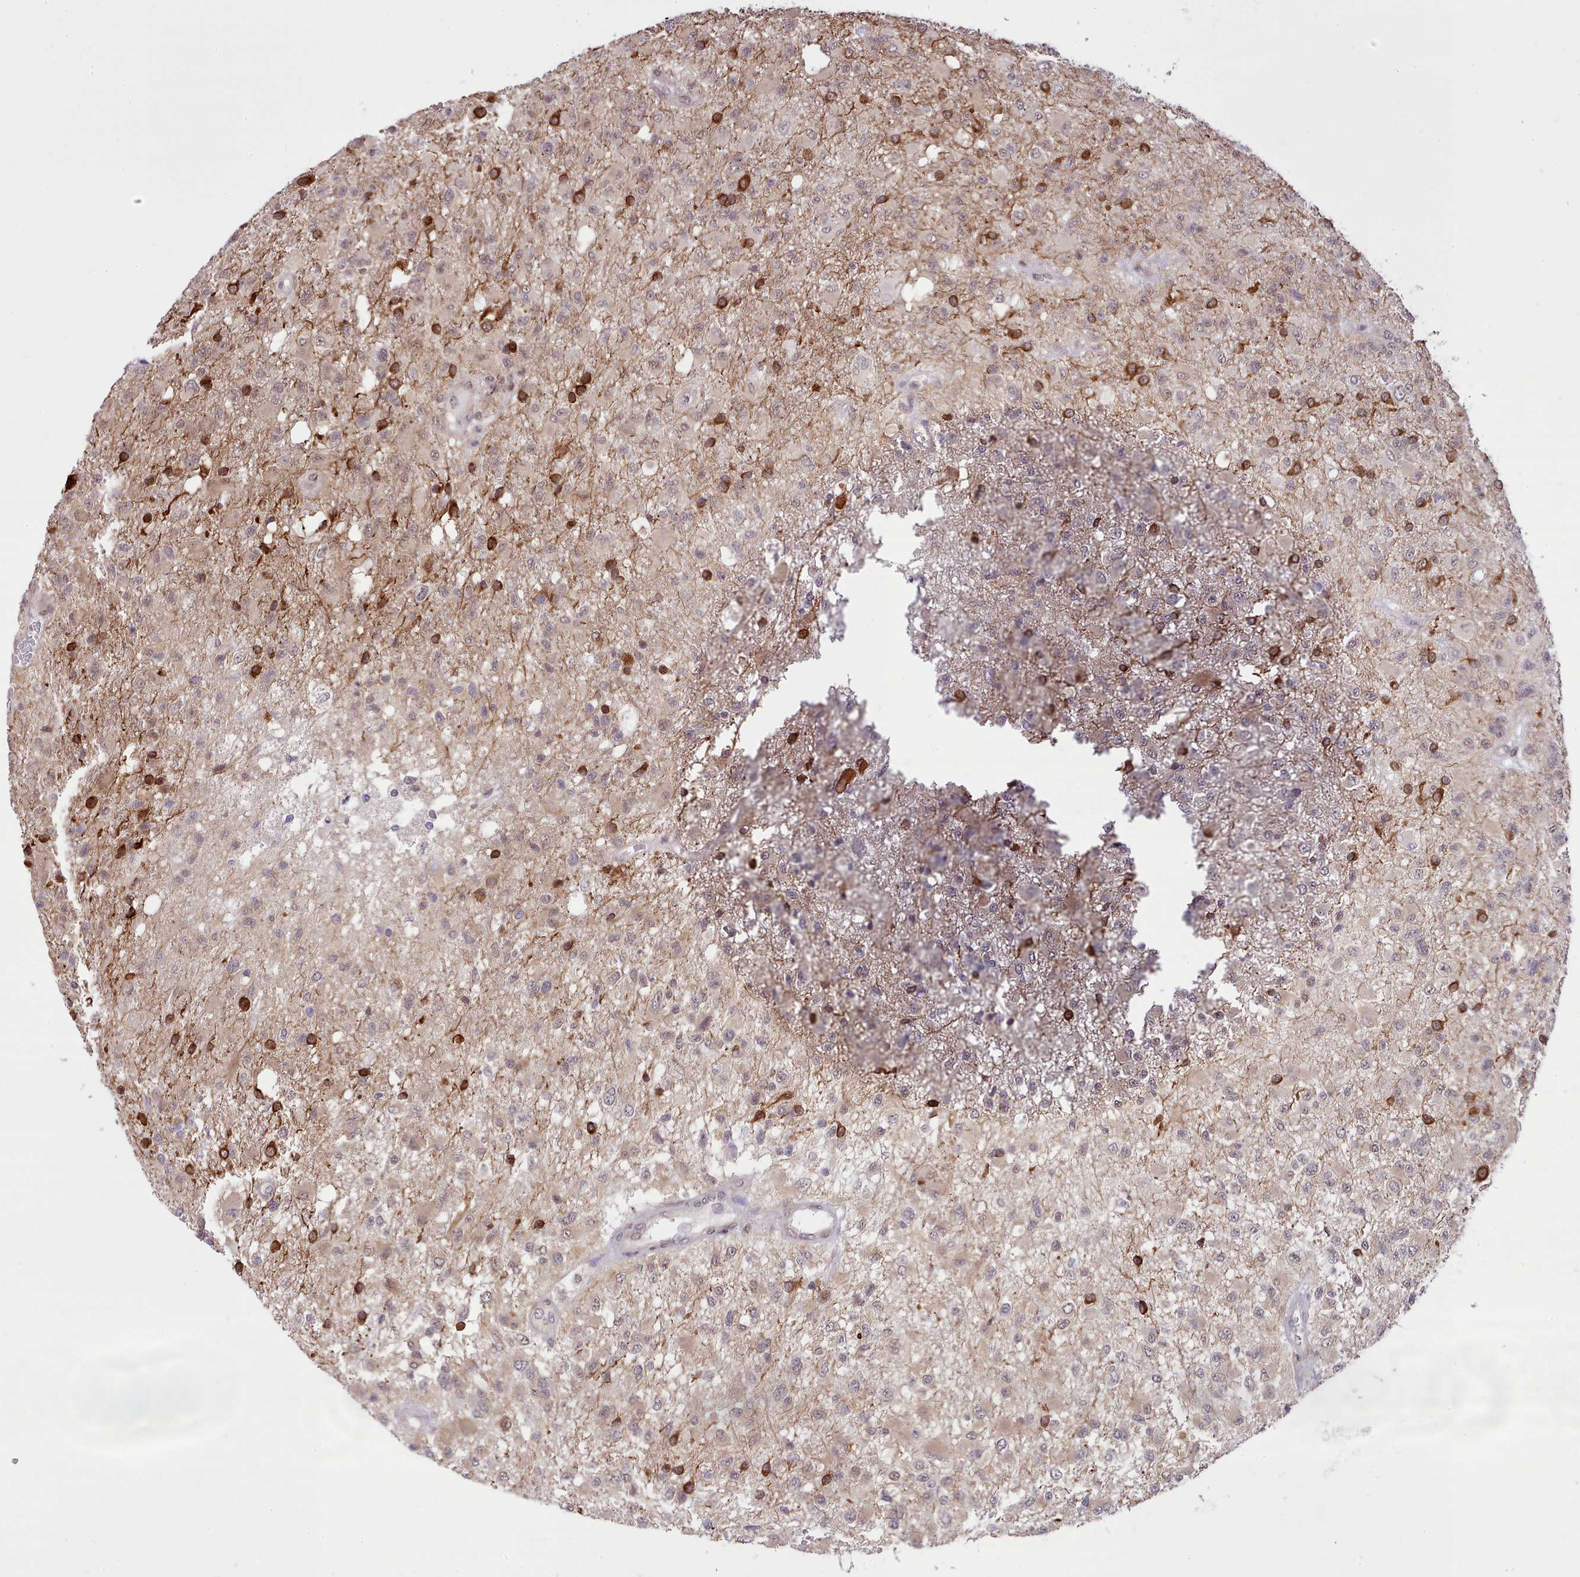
{"staining": {"intensity": "moderate", "quantity": "<25%", "location": "cytoplasmic/membranous"}, "tissue": "glioma", "cell_type": "Tumor cells", "image_type": "cancer", "snomed": [{"axis": "morphology", "description": "Glioma, malignant, High grade"}, {"axis": "topography", "description": "Brain"}], "caption": "This micrograph reveals immunohistochemistry (IHC) staining of human glioma, with low moderate cytoplasmic/membranous expression in about <25% of tumor cells.", "gene": "HOXB7", "patient": {"sex": "female", "age": 74}}